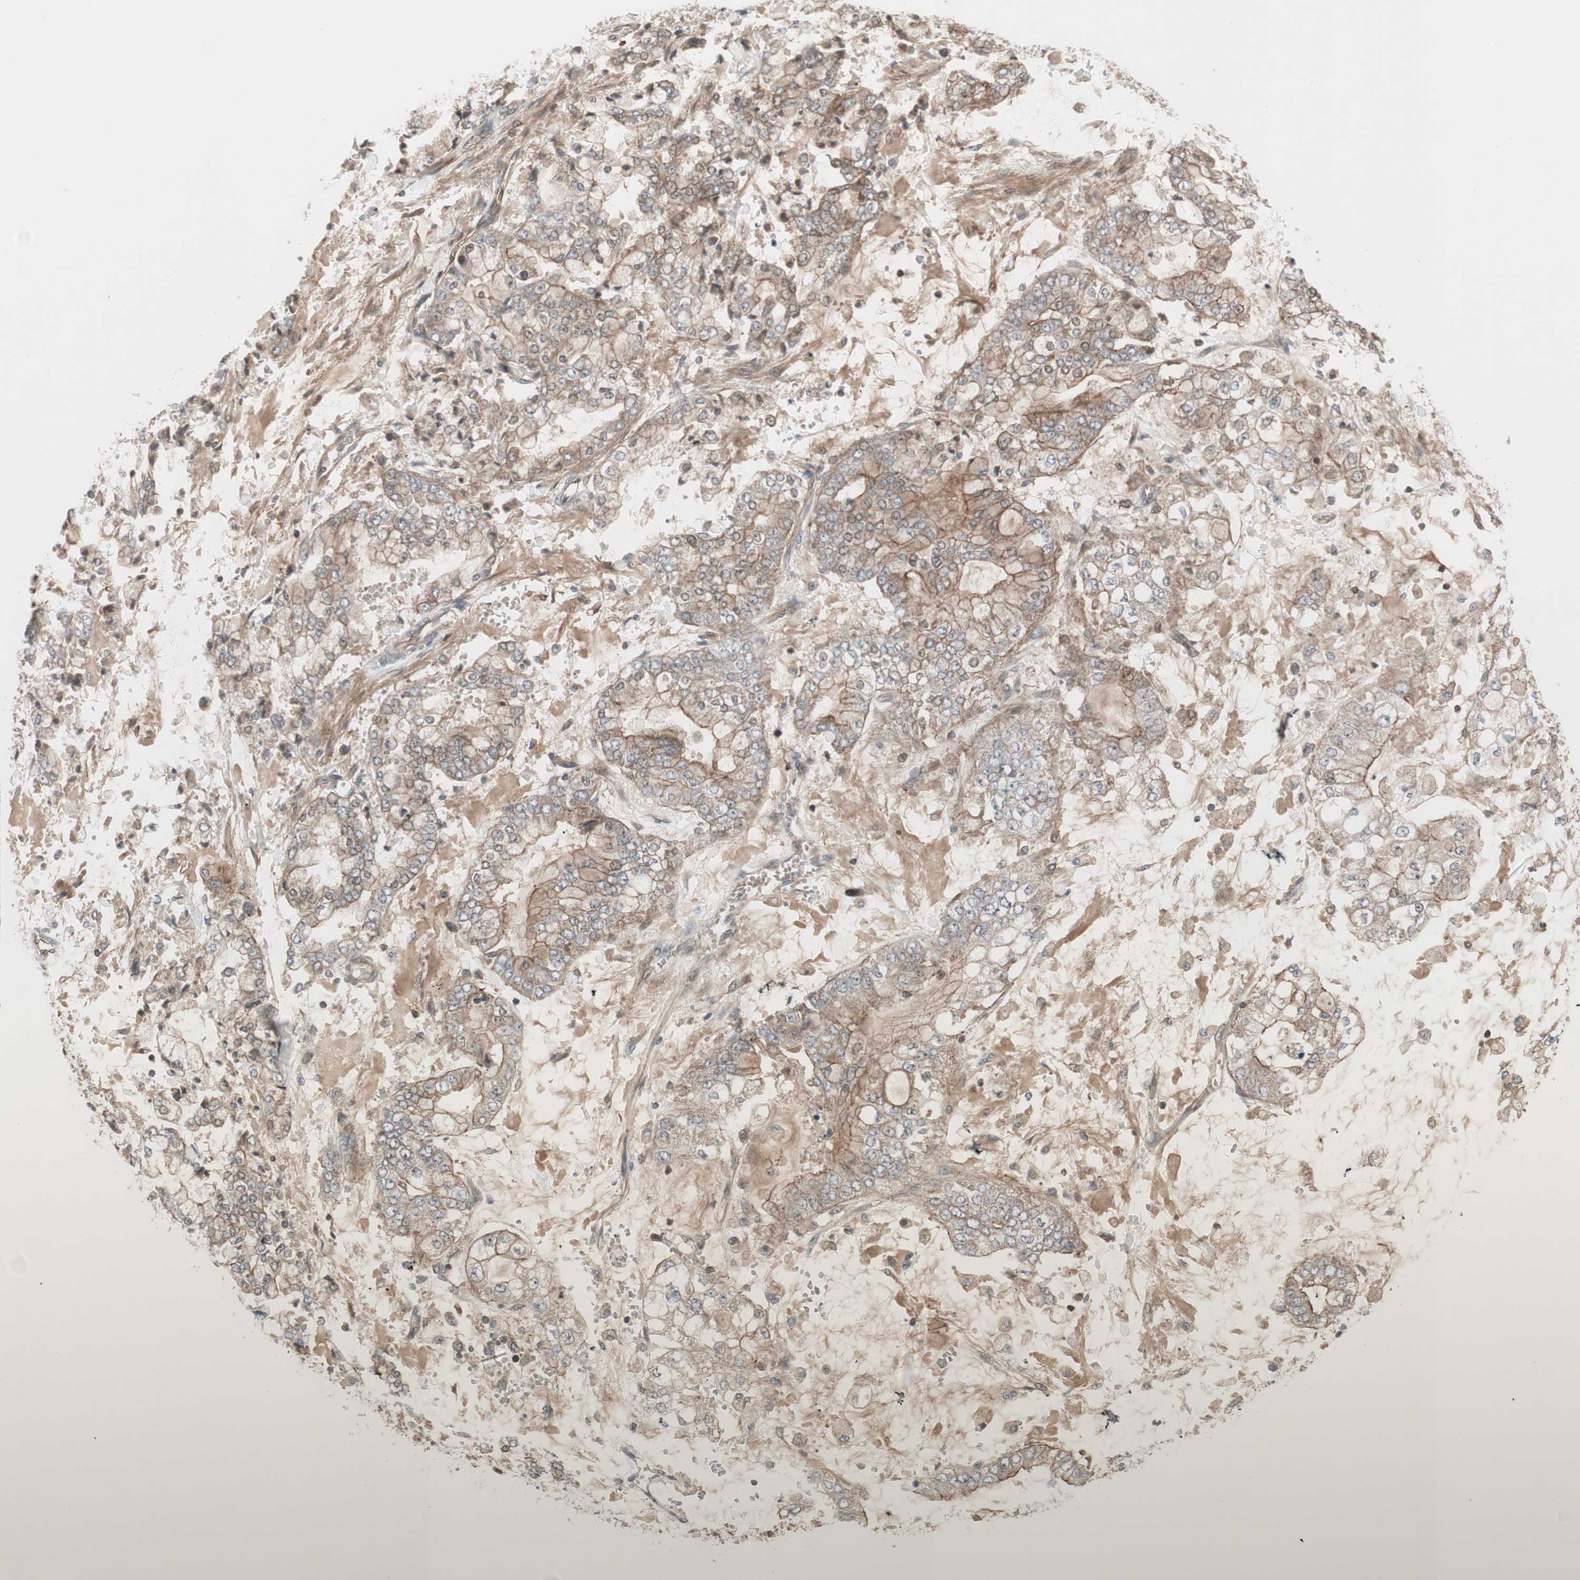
{"staining": {"intensity": "moderate", "quantity": ">75%", "location": "cytoplasmic/membranous"}, "tissue": "stomach cancer", "cell_type": "Tumor cells", "image_type": "cancer", "snomed": [{"axis": "morphology", "description": "Adenocarcinoma, NOS"}, {"axis": "topography", "description": "Stomach"}], "caption": "Stomach cancer tissue reveals moderate cytoplasmic/membranous positivity in about >75% of tumor cells, visualized by immunohistochemistry.", "gene": "TFPI", "patient": {"sex": "male", "age": 76}}